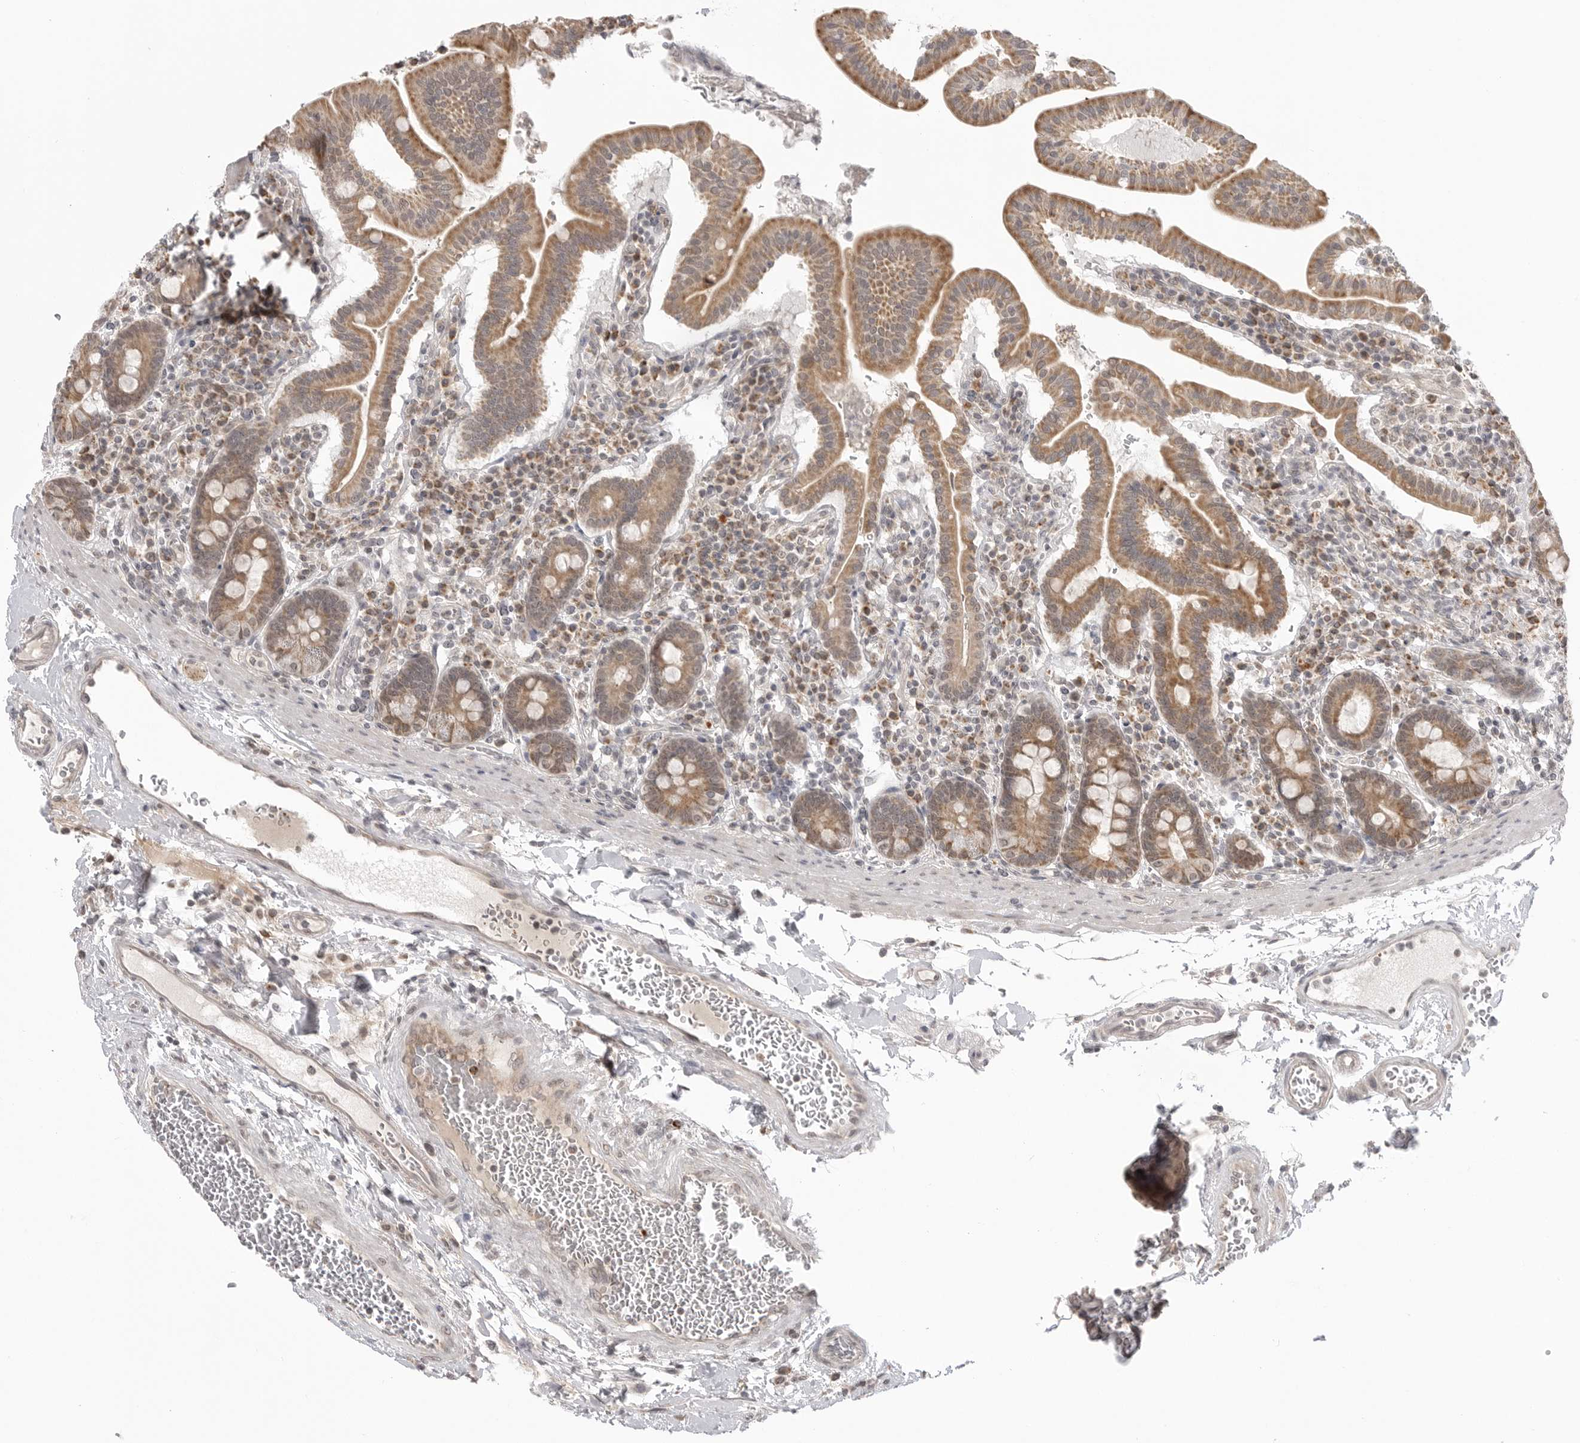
{"staining": {"intensity": "moderate", "quantity": ">75%", "location": "cytoplasmic/membranous"}, "tissue": "duodenum", "cell_type": "Glandular cells", "image_type": "normal", "snomed": [{"axis": "morphology", "description": "Normal tissue, NOS"}, {"axis": "morphology", "description": "Adenocarcinoma, NOS"}, {"axis": "topography", "description": "Pancreas"}, {"axis": "topography", "description": "Duodenum"}], "caption": "The immunohistochemical stain highlights moderate cytoplasmic/membranous positivity in glandular cells of benign duodenum. The staining was performed using DAB (3,3'-diaminobenzidine) to visualize the protein expression in brown, while the nuclei were stained in blue with hematoxylin (Magnification: 20x).", "gene": "KALRN", "patient": {"sex": "male", "age": 50}}